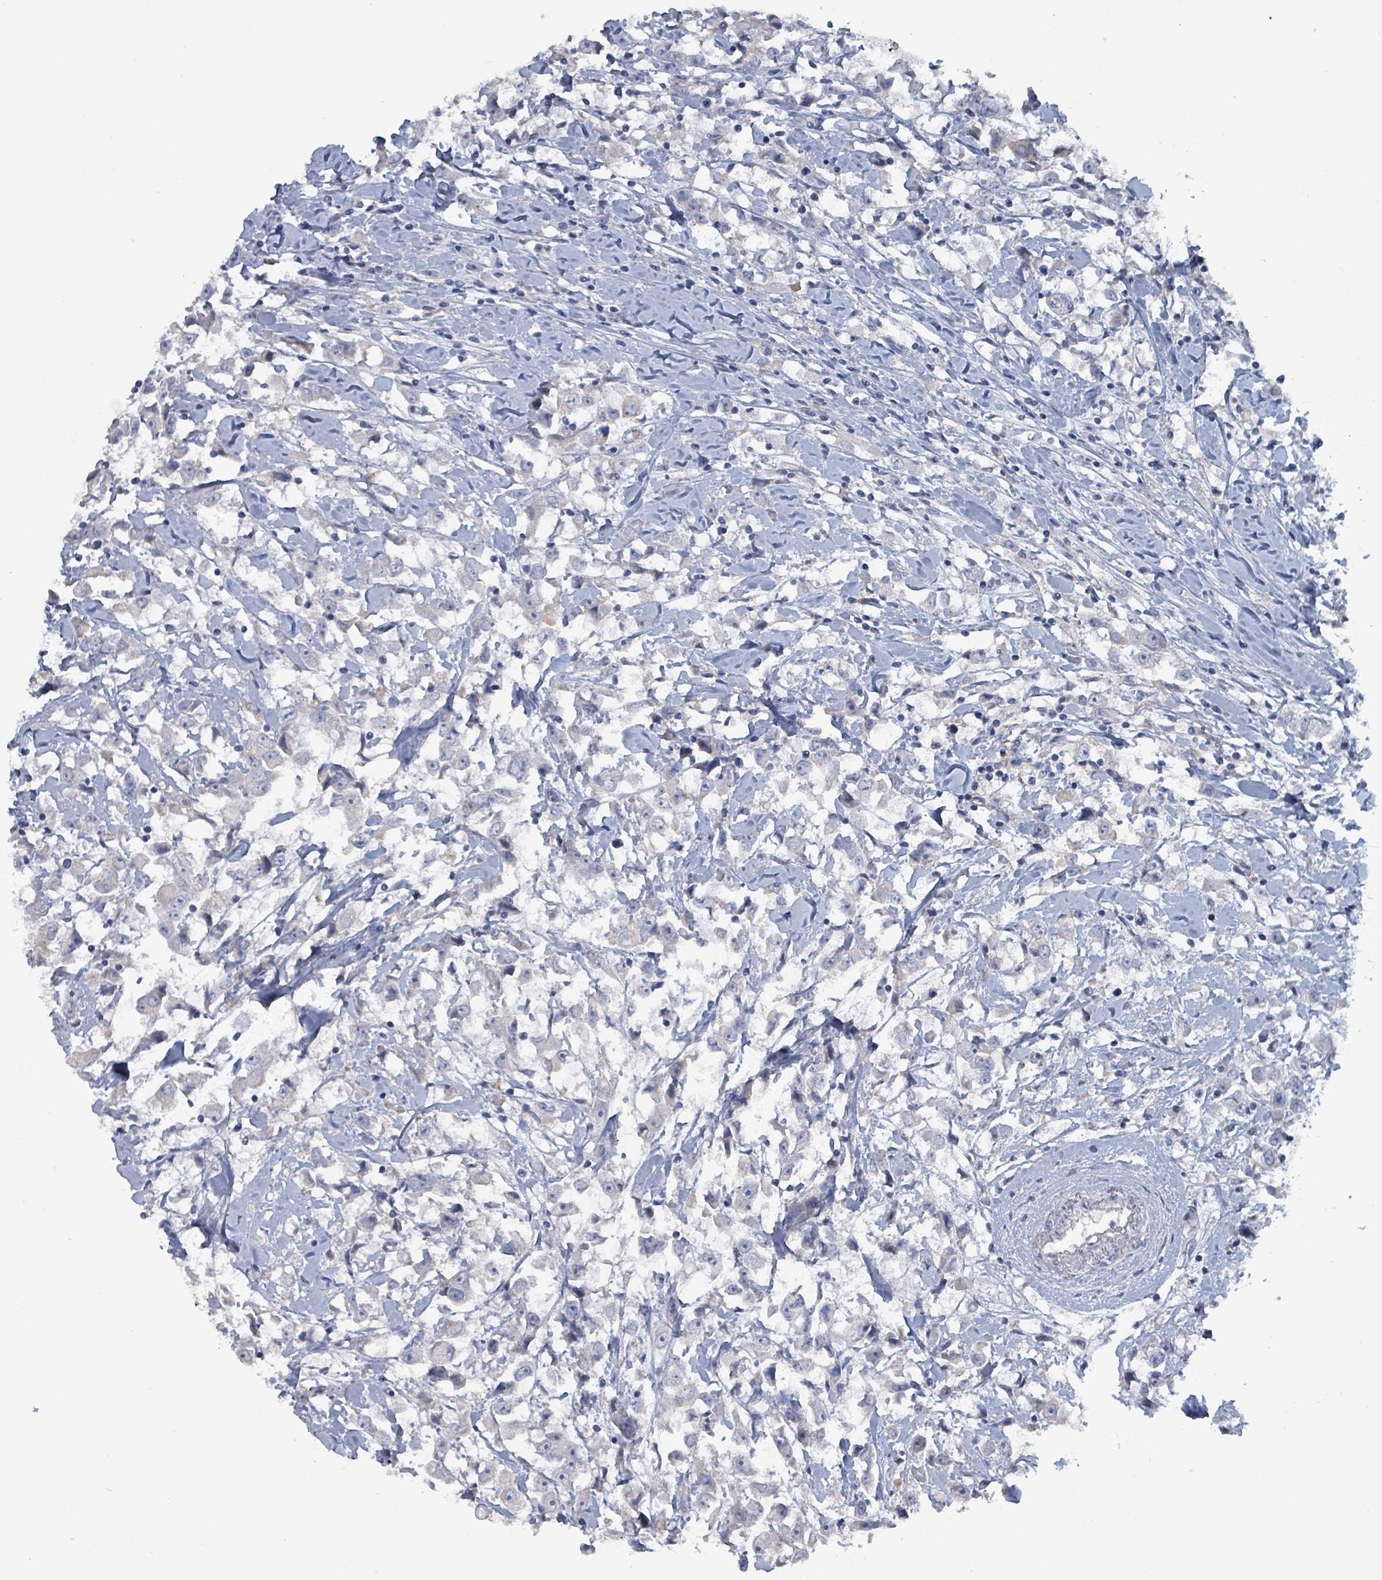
{"staining": {"intensity": "negative", "quantity": "none", "location": "none"}, "tissue": "breast cancer", "cell_type": "Tumor cells", "image_type": "cancer", "snomed": [{"axis": "morphology", "description": "Duct carcinoma"}, {"axis": "topography", "description": "Breast"}], "caption": "Tumor cells show no significant protein staining in breast invasive ductal carcinoma.", "gene": "TAAR5", "patient": {"sex": "female", "age": 61}}